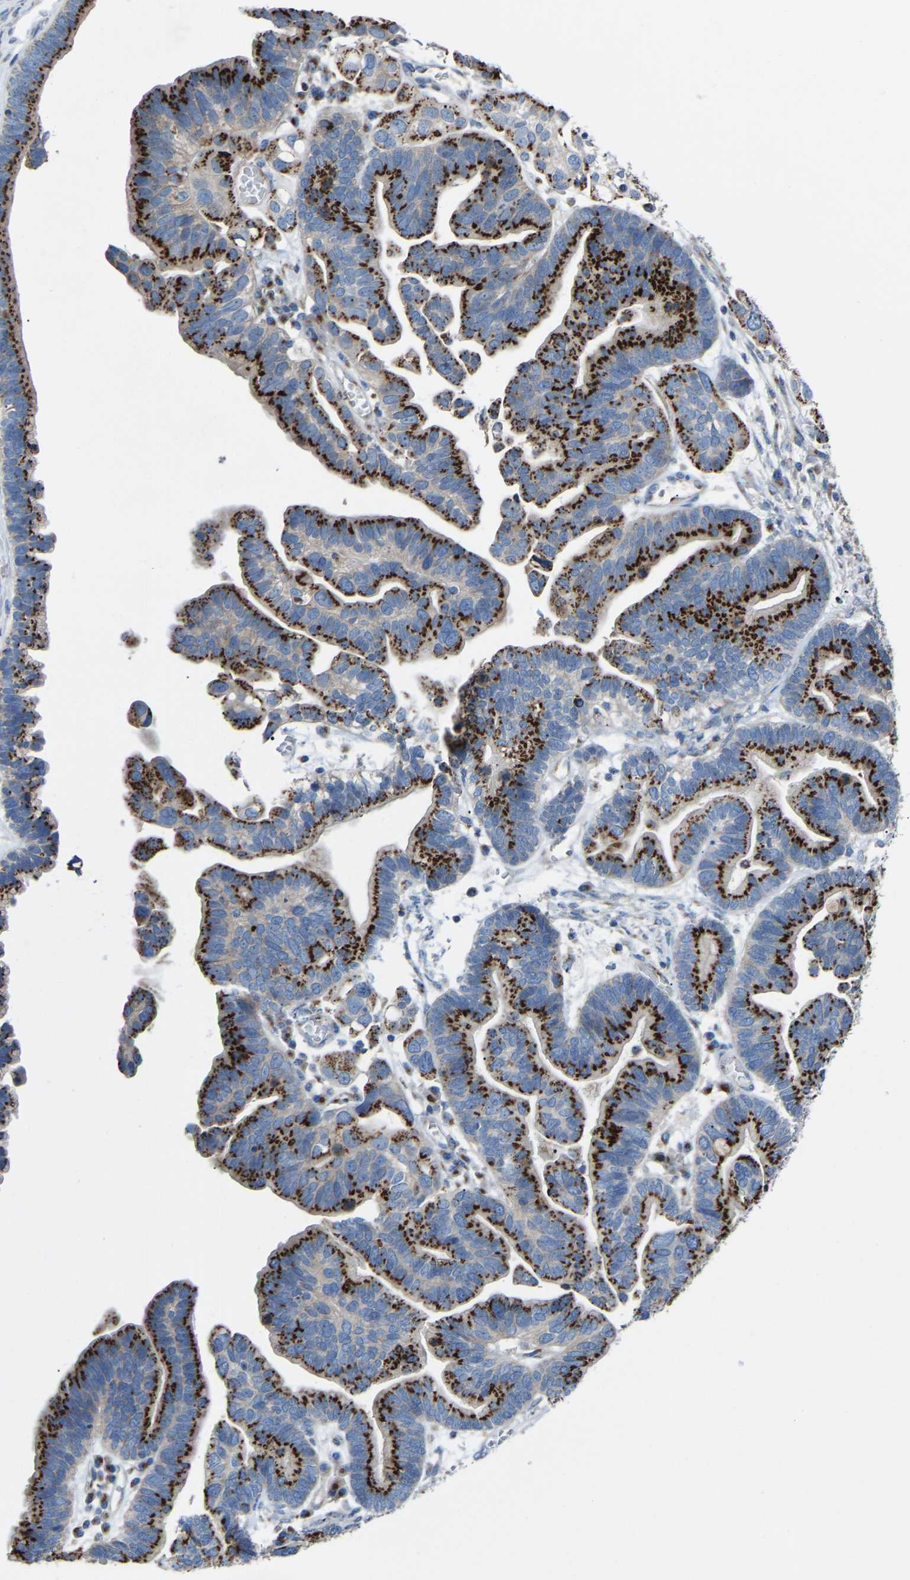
{"staining": {"intensity": "strong", "quantity": ">75%", "location": "cytoplasmic/membranous"}, "tissue": "ovarian cancer", "cell_type": "Tumor cells", "image_type": "cancer", "snomed": [{"axis": "morphology", "description": "Cystadenocarcinoma, serous, NOS"}, {"axis": "topography", "description": "Ovary"}], "caption": "Serous cystadenocarcinoma (ovarian) stained with a protein marker exhibits strong staining in tumor cells.", "gene": "CANT1", "patient": {"sex": "female", "age": 56}}